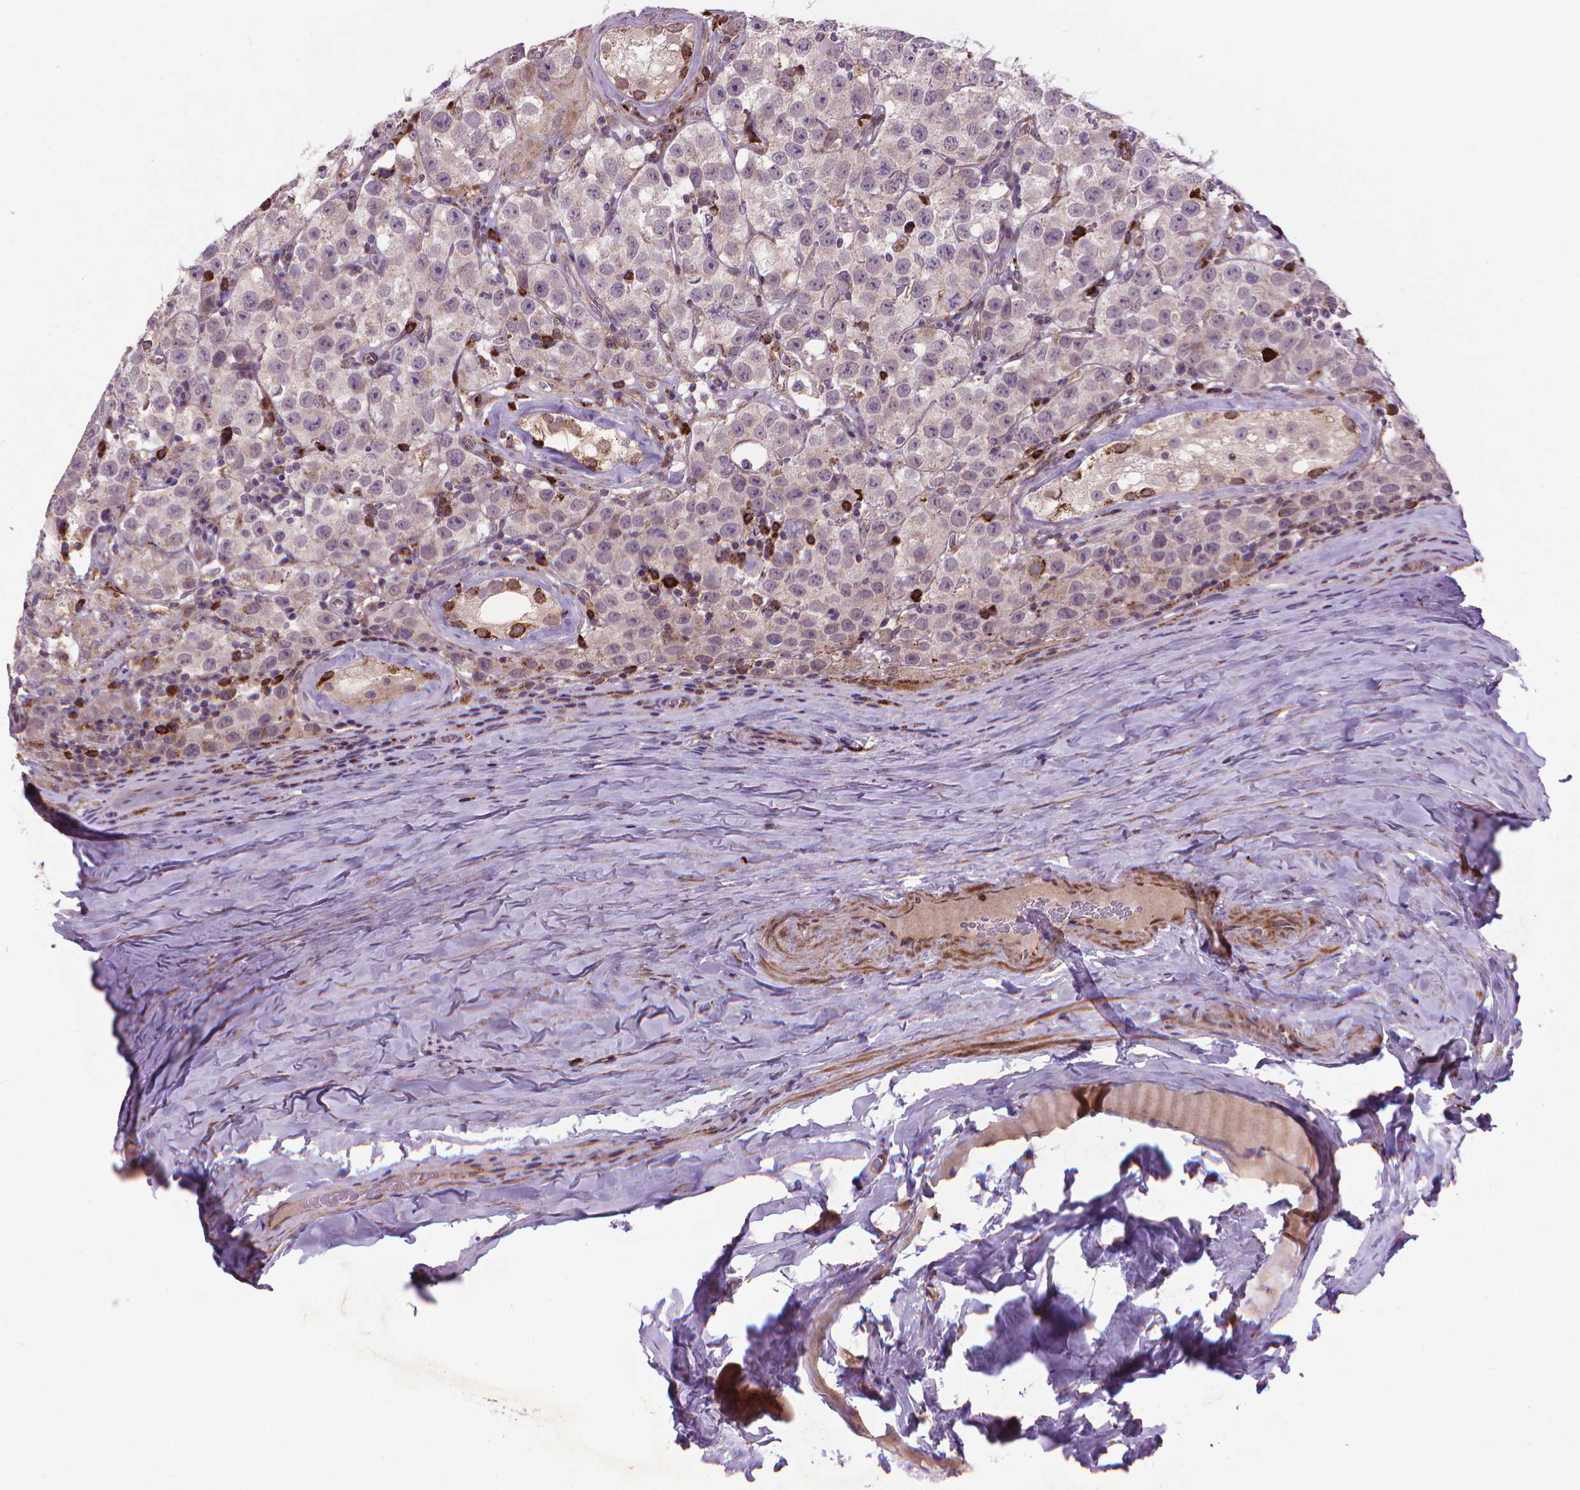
{"staining": {"intensity": "negative", "quantity": "none", "location": "none"}, "tissue": "testis cancer", "cell_type": "Tumor cells", "image_type": "cancer", "snomed": [{"axis": "morphology", "description": "Seminoma, NOS"}, {"axis": "topography", "description": "Testis"}], "caption": "Immunohistochemistry of testis seminoma shows no expression in tumor cells.", "gene": "MYH14", "patient": {"sex": "male", "age": 34}}